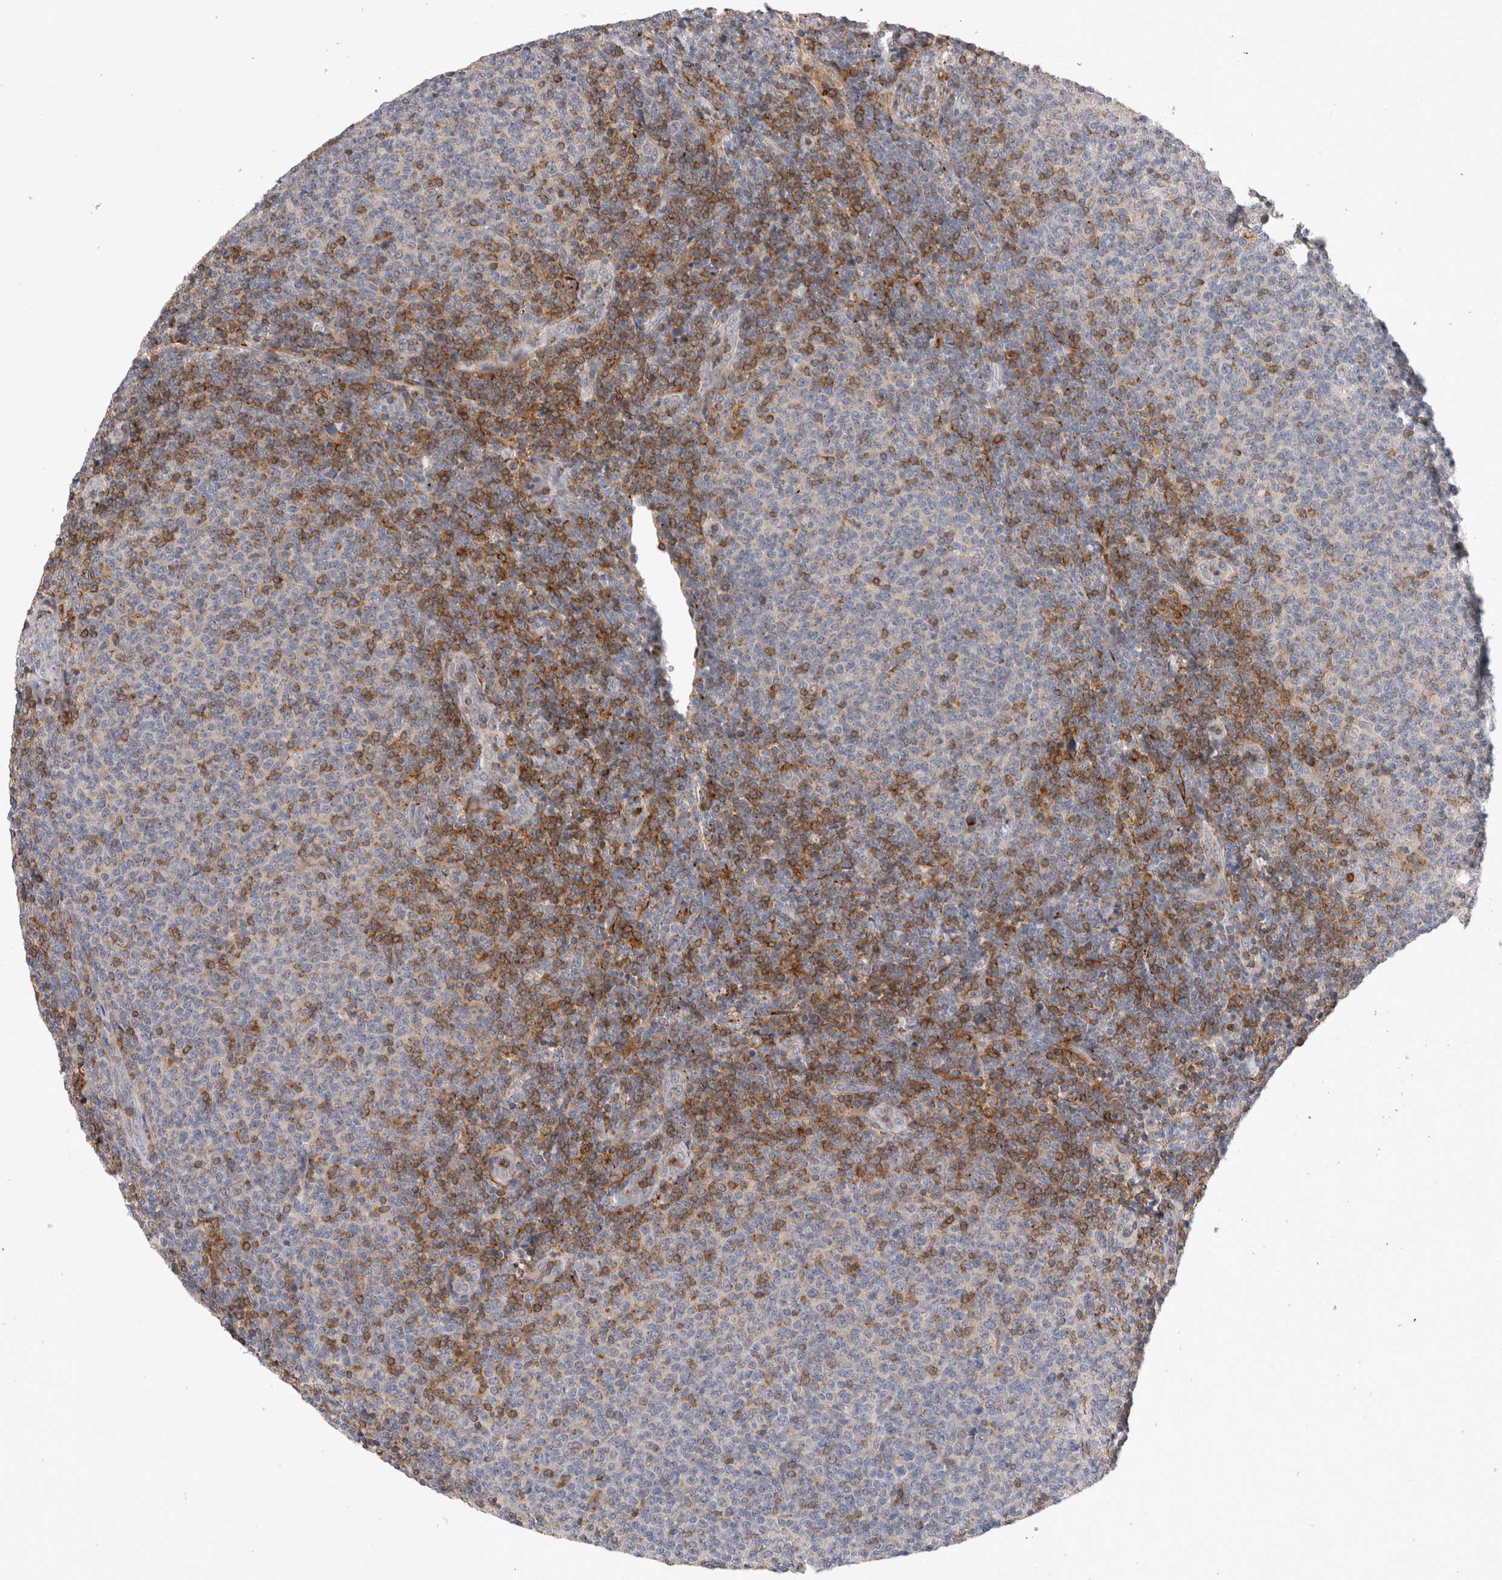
{"staining": {"intensity": "negative", "quantity": "none", "location": "none"}, "tissue": "lymphoma", "cell_type": "Tumor cells", "image_type": "cancer", "snomed": [{"axis": "morphology", "description": "Malignant lymphoma, non-Hodgkin's type, Low grade"}, {"axis": "topography", "description": "Lymph node"}], "caption": "Human low-grade malignant lymphoma, non-Hodgkin's type stained for a protein using IHC exhibits no staining in tumor cells.", "gene": "CCDC88B", "patient": {"sex": "male", "age": 66}}